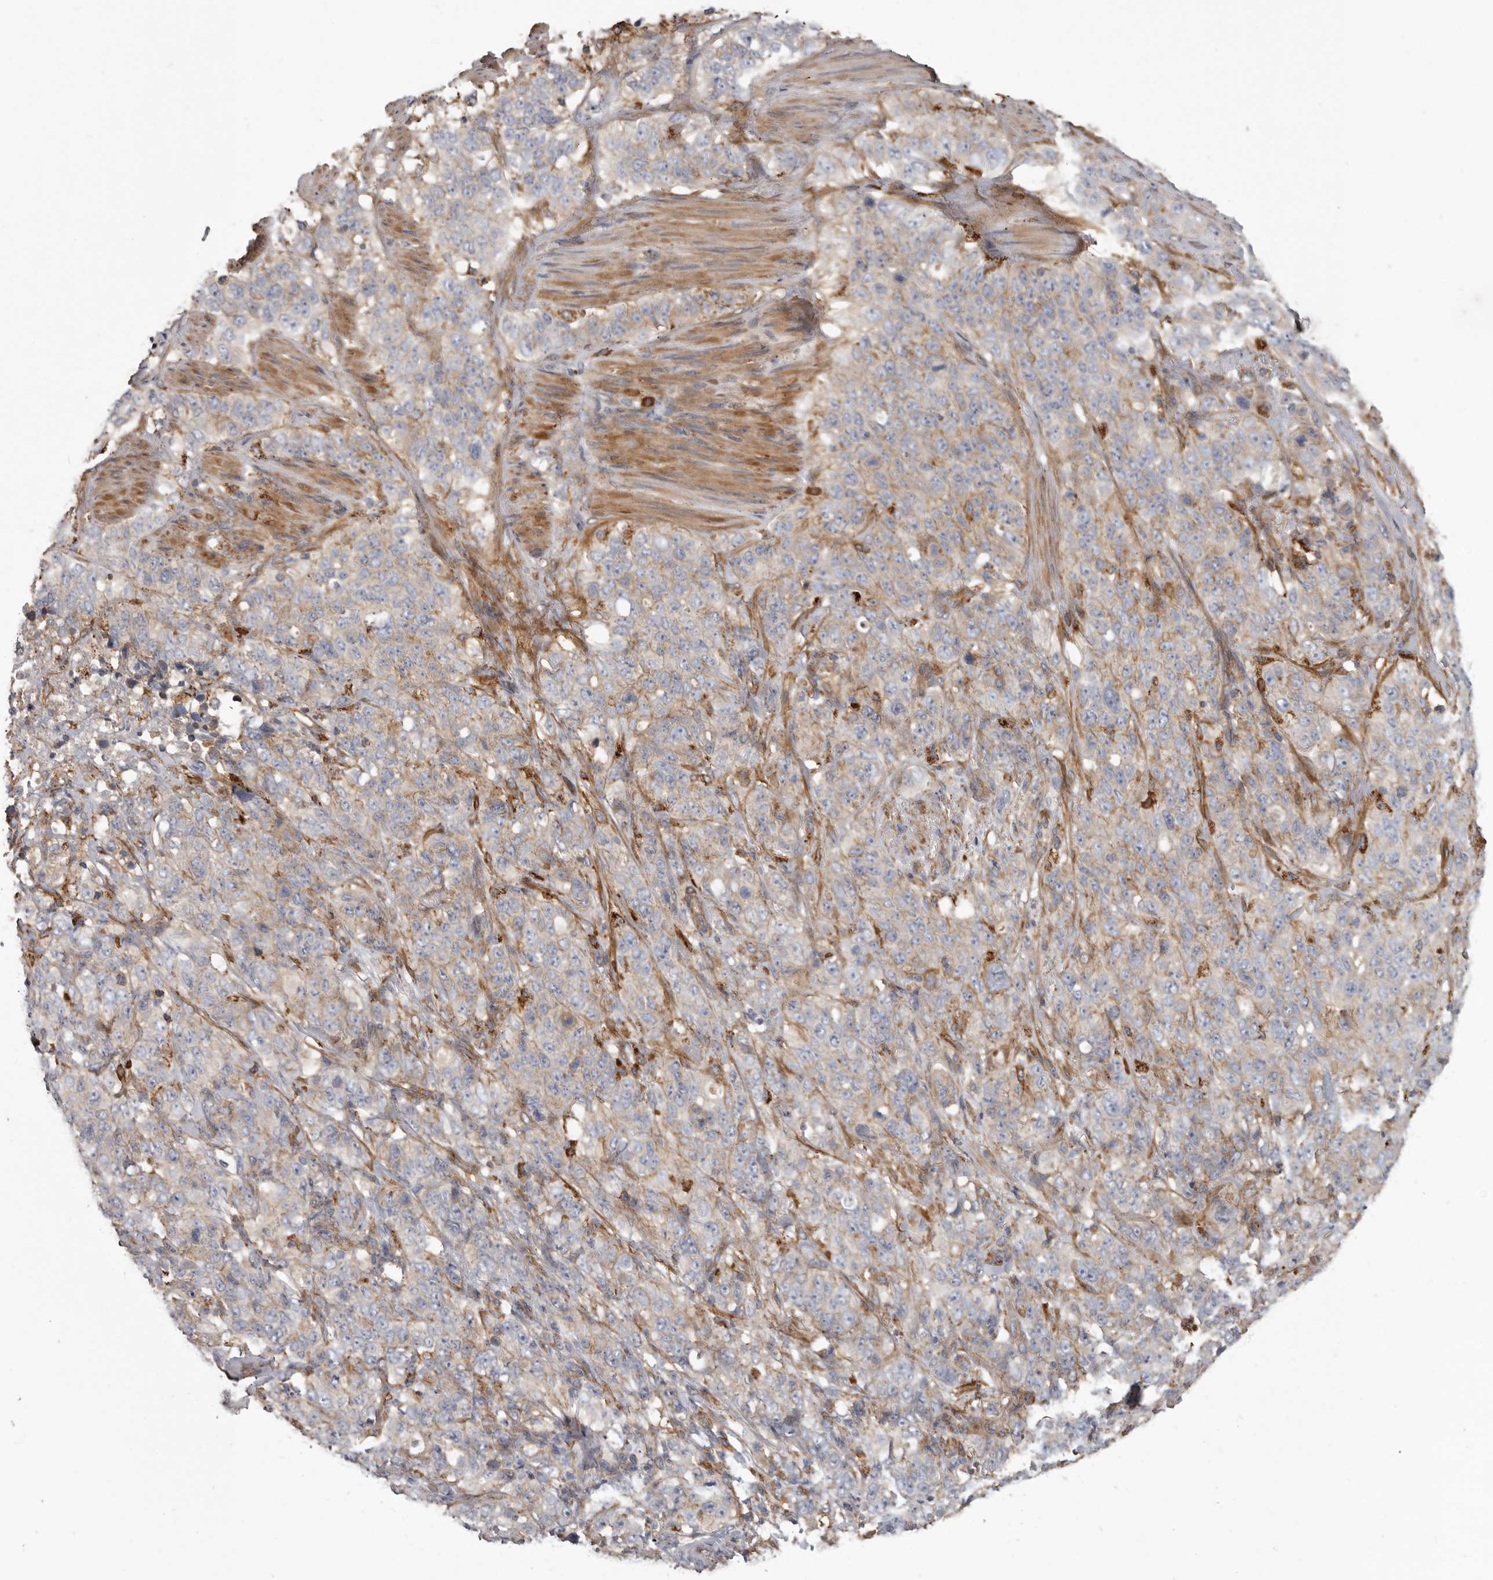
{"staining": {"intensity": "moderate", "quantity": "<25%", "location": "cytoplasmic/membranous"}, "tissue": "stomach cancer", "cell_type": "Tumor cells", "image_type": "cancer", "snomed": [{"axis": "morphology", "description": "Adenocarcinoma, NOS"}, {"axis": "topography", "description": "Stomach"}], "caption": "Immunohistochemical staining of stomach adenocarcinoma displays low levels of moderate cytoplasmic/membranous staining in about <25% of tumor cells. Nuclei are stained in blue.", "gene": "ENAH", "patient": {"sex": "male", "age": 48}}